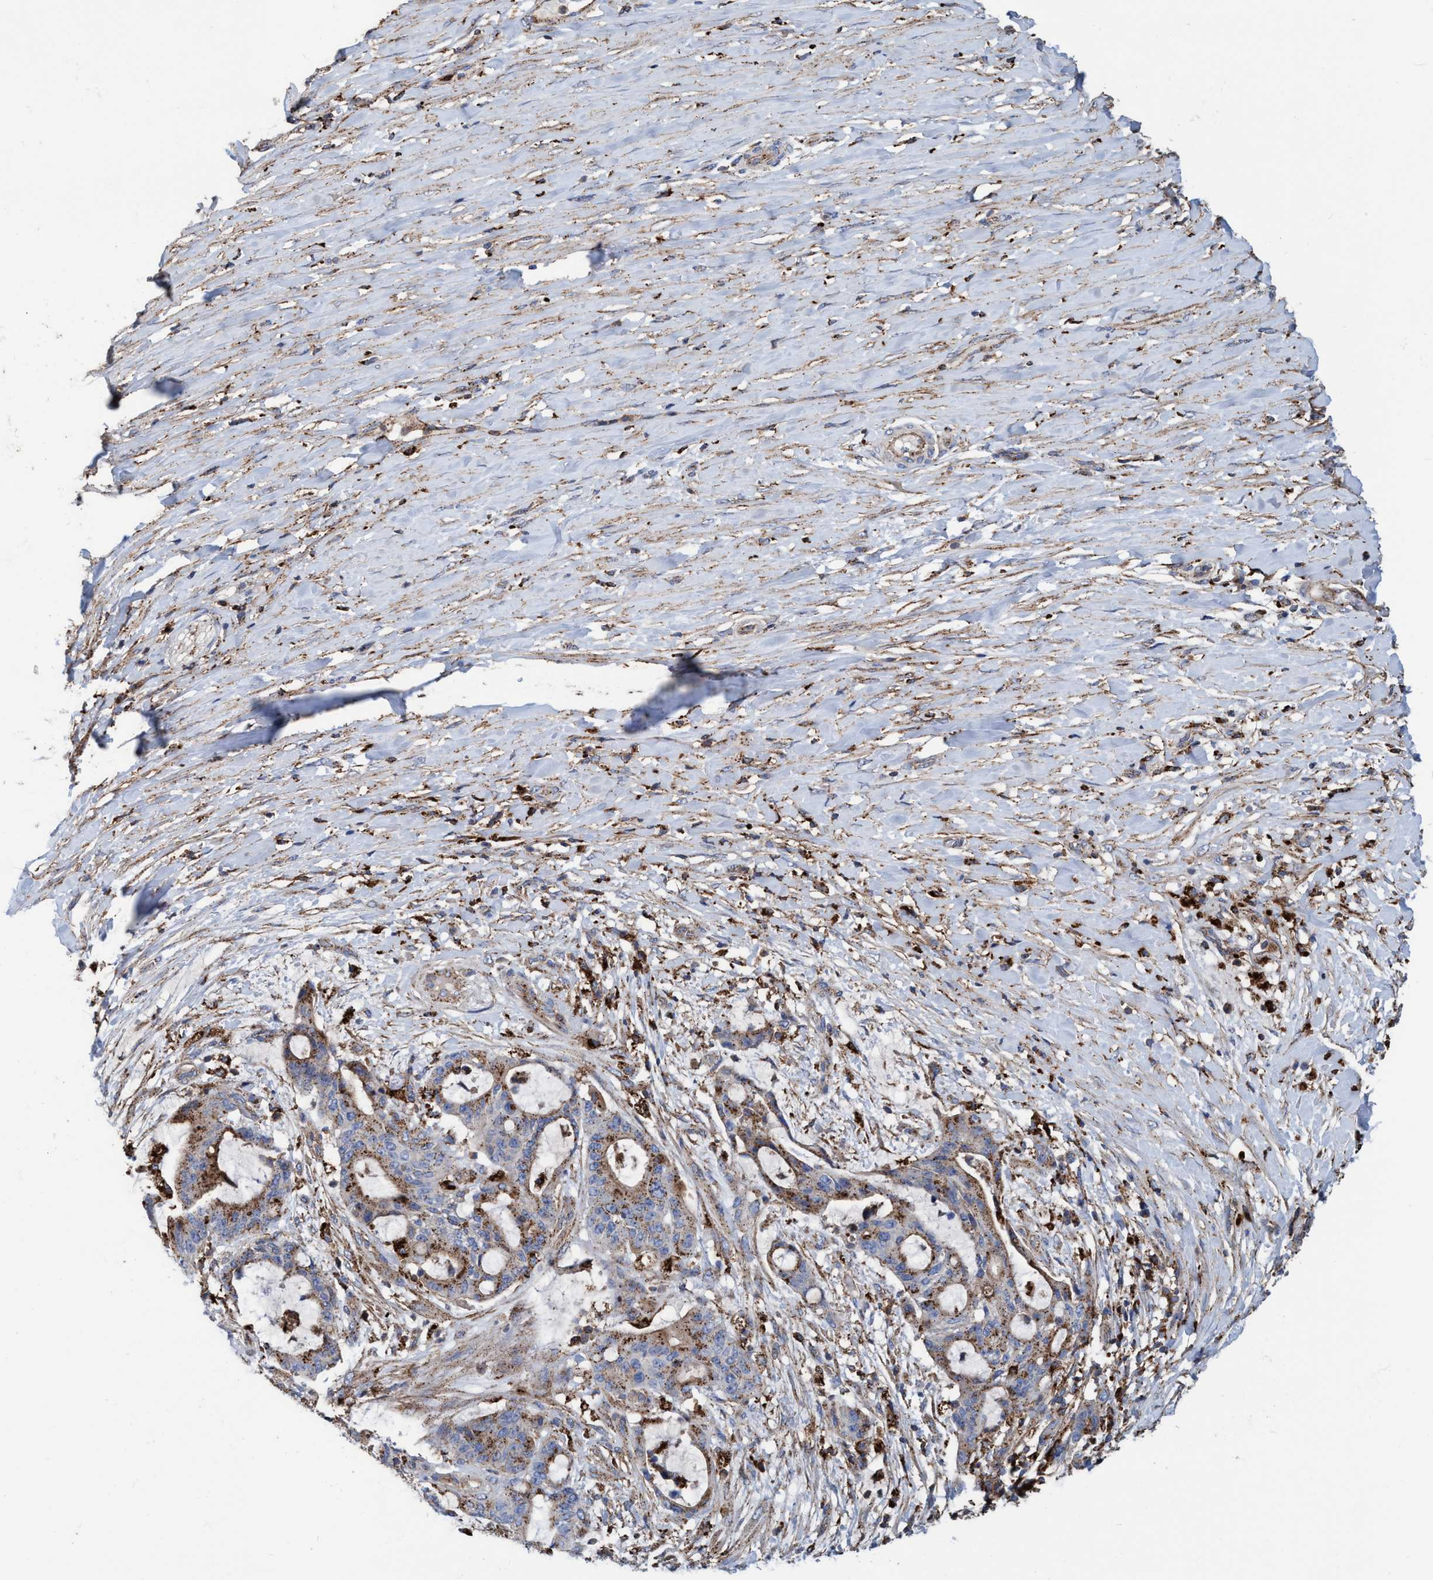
{"staining": {"intensity": "moderate", "quantity": ">75%", "location": "cytoplasmic/membranous"}, "tissue": "liver cancer", "cell_type": "Tumor cells", "image_type": "cancer", "snomed": [{"axis": "morphology", "description": "Cholangiocarcinoma"}, {"axis": "topography", "description": "Liver"}], "caption": "Human liver cholangiocarcinoma stained for a protein (brown) shows moderate cytoplasmic/membranous positive positivity in about >75% of tumor cells.", "gene": "TRIM65", "patient": {"sex": "female", "age": 73}}